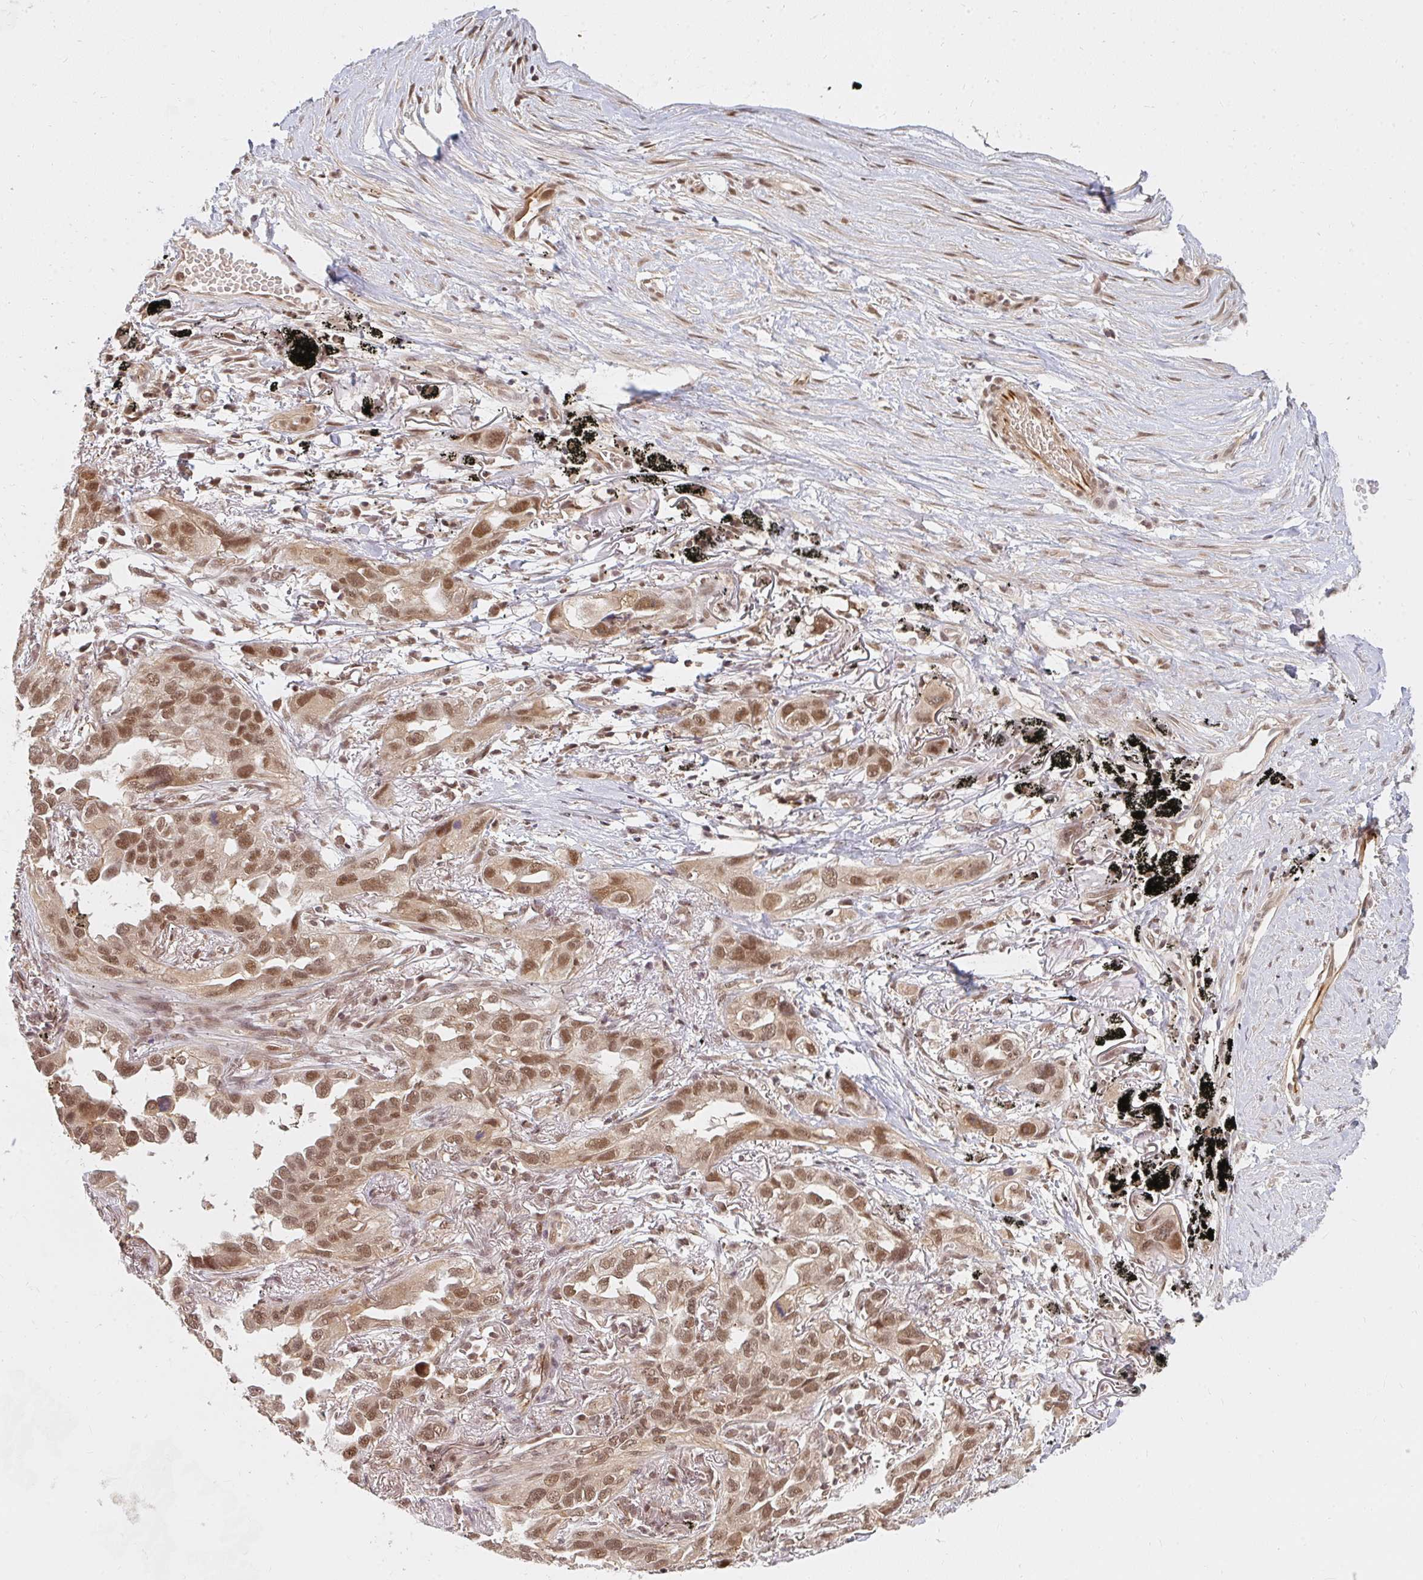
{"staining": {"intensity": "moderate", "quantity": ">75%", "location": "nuclear"}, "tissue": "lung cancer", "cell_type": "Tumor cells", "image_type": "cancer", "snomed": [{"axis": "morphology", "description": "Adenocarcinoma, NOS"}, {"axis": "topography", "description": "Lung"}], "caption": "Lung cancer stained for a protein (brown) reveals moderate nuclear positive expression in about >75% of tumor cells.", "gene": "GTF3C6", "patient": {"sex": "male", "age": 67}}